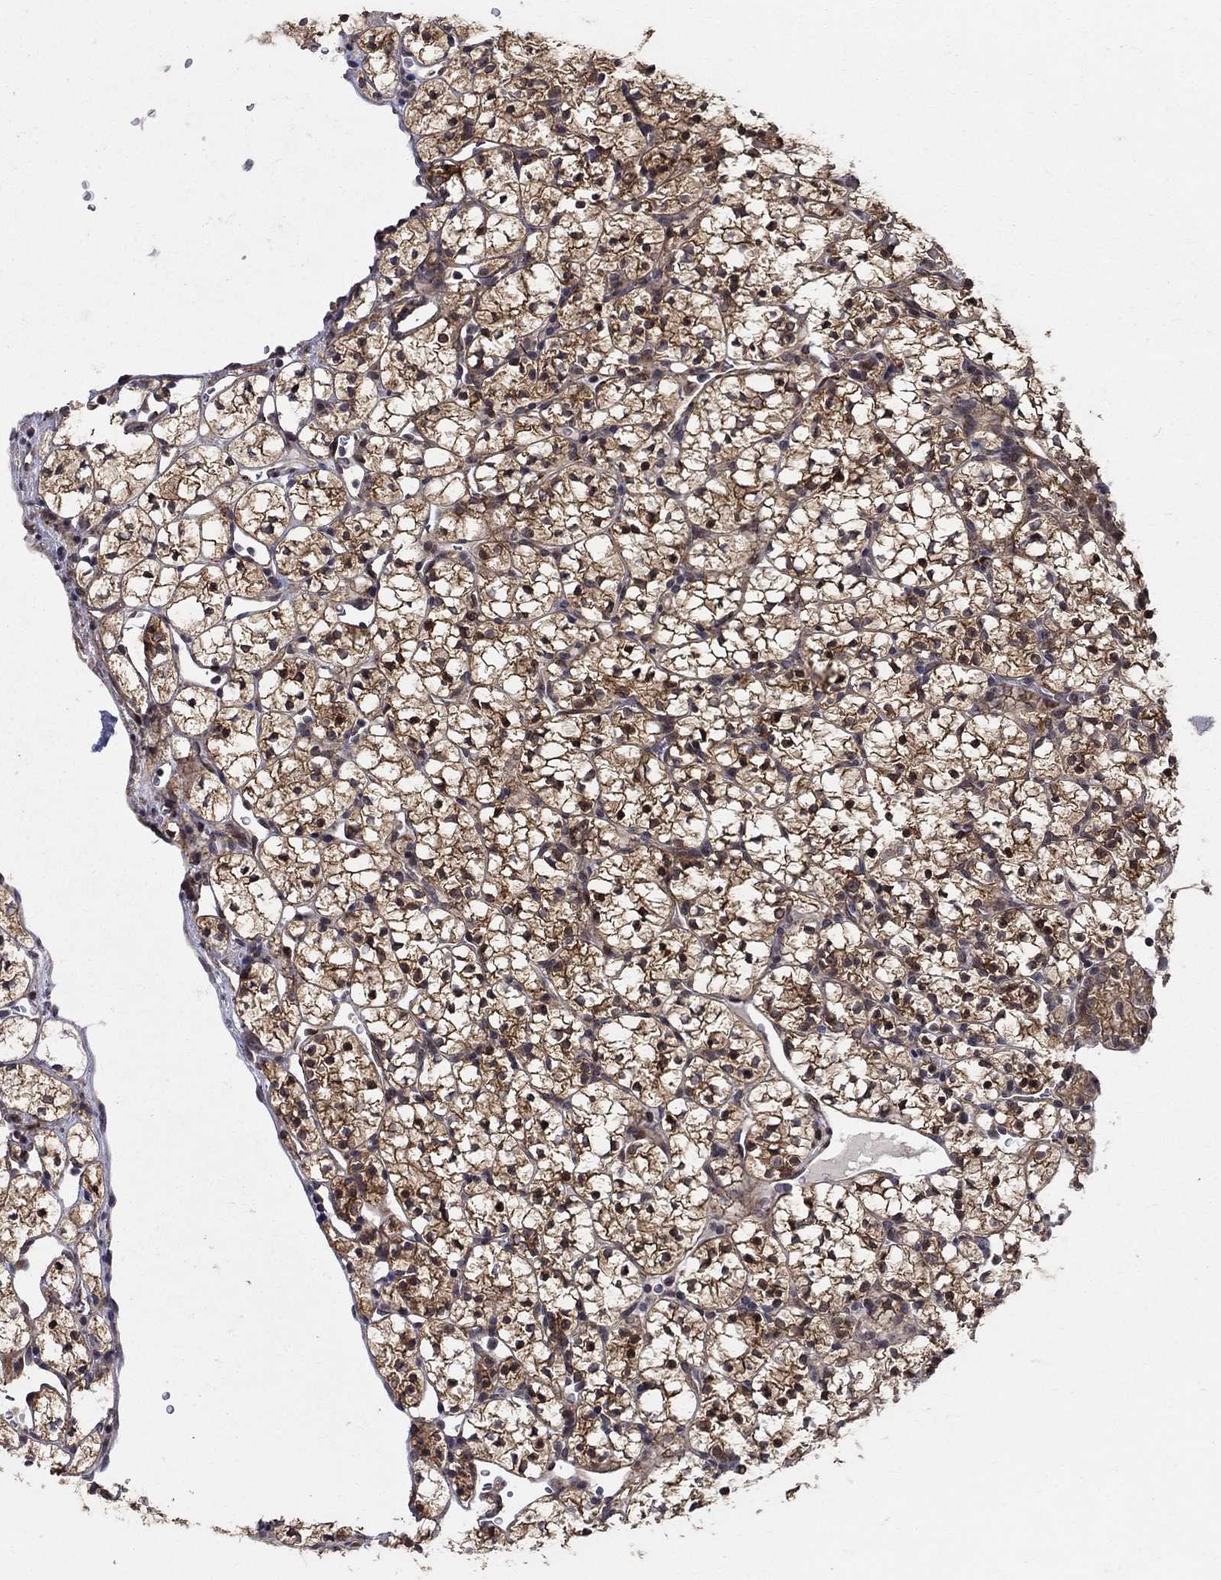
{"staining": {"intensity": "strong", "quantity": "25%-75%", "location": "cytoplasmic/membranous,nuclear"}, "tissue": "renal cancer", "cell_type": "Tumor cells", "image_type": "cancer", "snomed": [{"axis": "morphology", "description": "Adenocarcinoma, NOS"}, {"axis": "topography", "description": "Kidney"}], "caption": "Immunohistochemical staining of human renal cancer (adenocarcinoma) displays high levels of strong cytoplasmic/membranous and nuclear protein staining in about 25%-75% of tumor cells.", "gene": "ZNF594", "patient": {"sex": "female", "age": 89}}